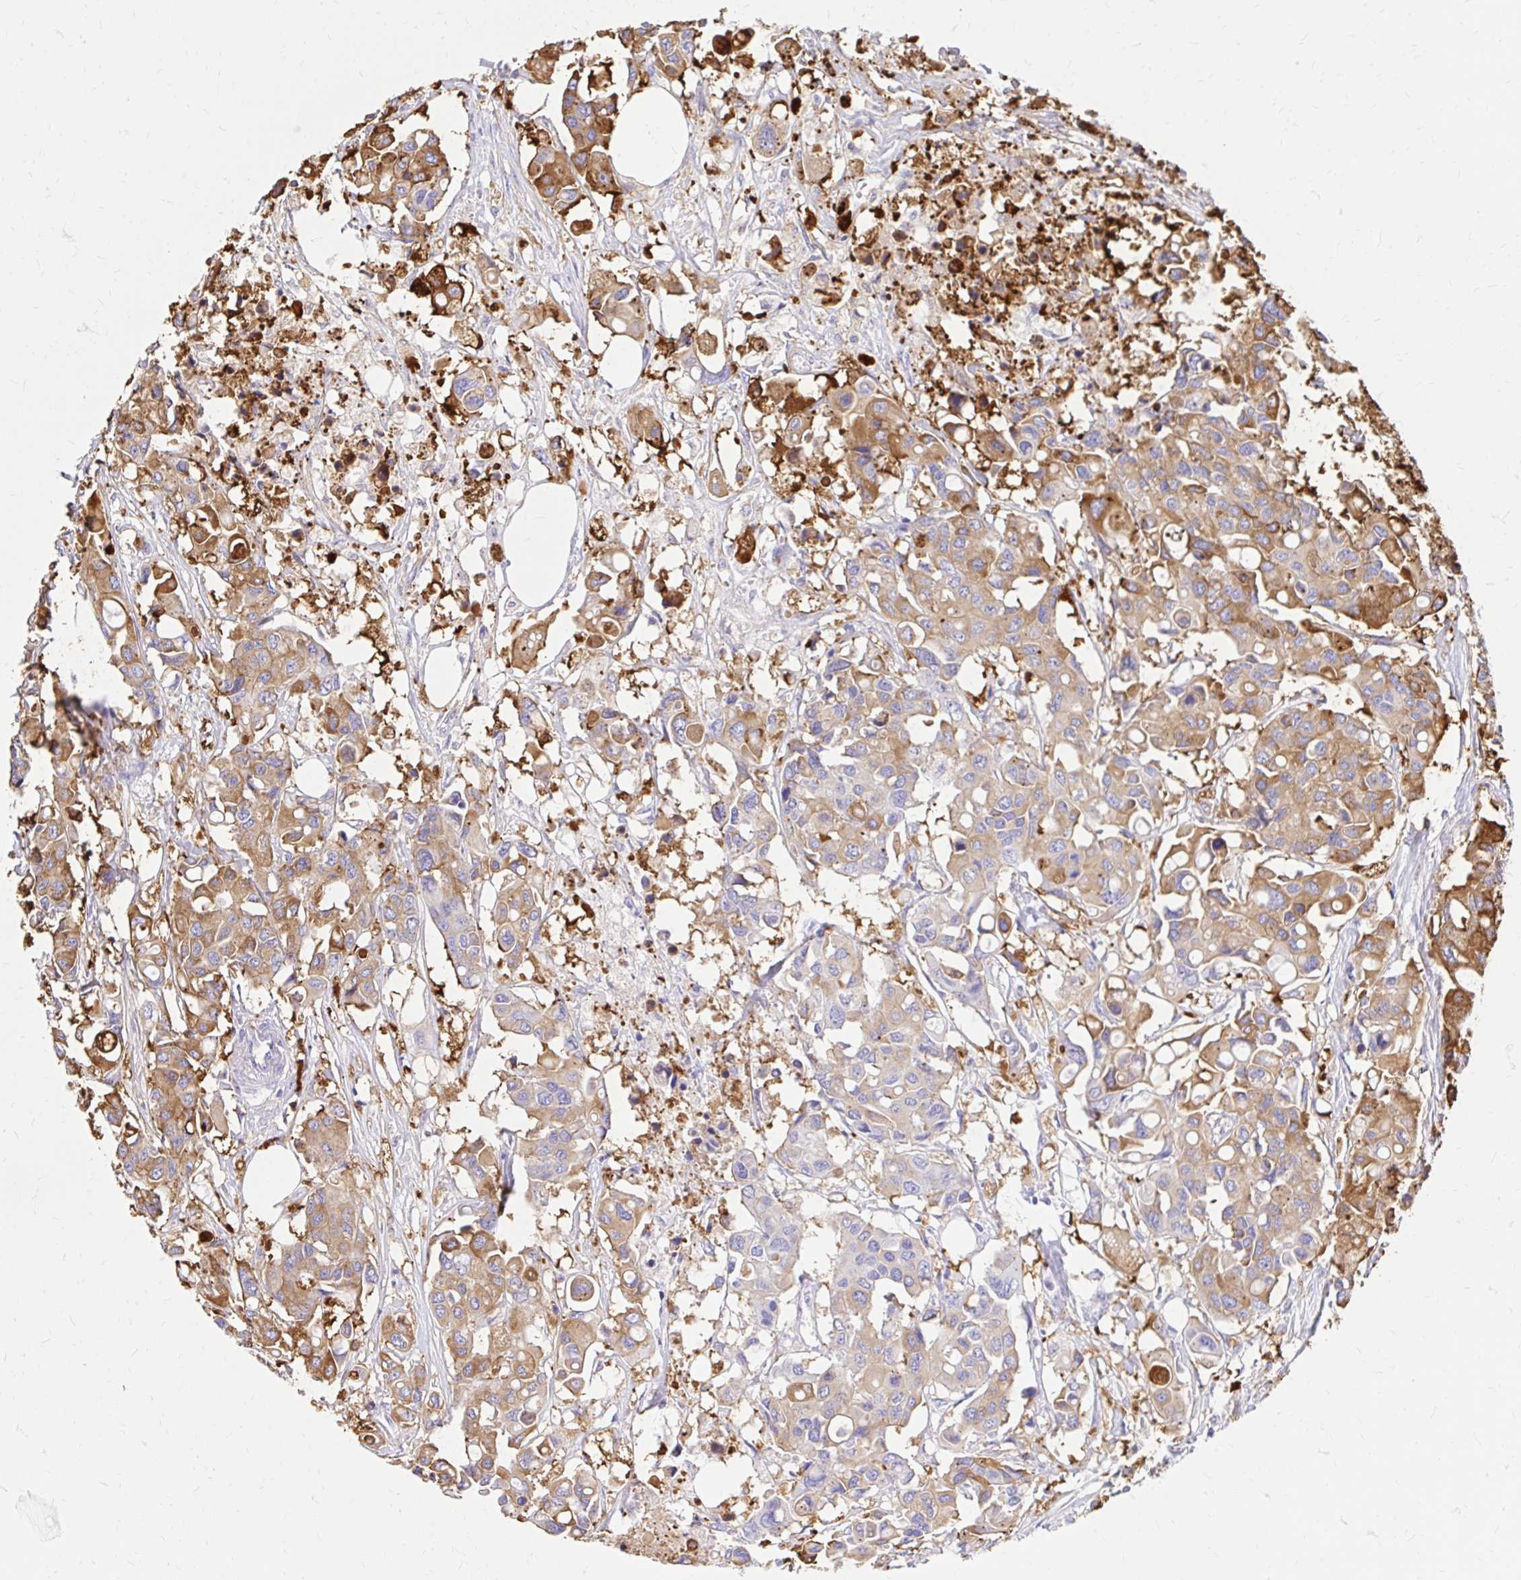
{"staining": {"intensity": "moderate", "quantity": ">75%", "location": "cytoplasmic/membranous"}, "tissue": "colorectal cancer", "cell_type": "Tumor cells", "image_type": "cancer", "snomed": [{"axis": "morphology", "description": "Adenocarcinoma, NOS"}, {"axis": "topography", "description": "Colon"}], "caption": "The histopathology image displays a brown stain indicating the presence of a protein in the cytoplasmic/membranous of tumor cells in colorectal cancer (adenocarcinoma).", "gene": "ABCB10", "patient": {"sex": "male", "age": 77}}